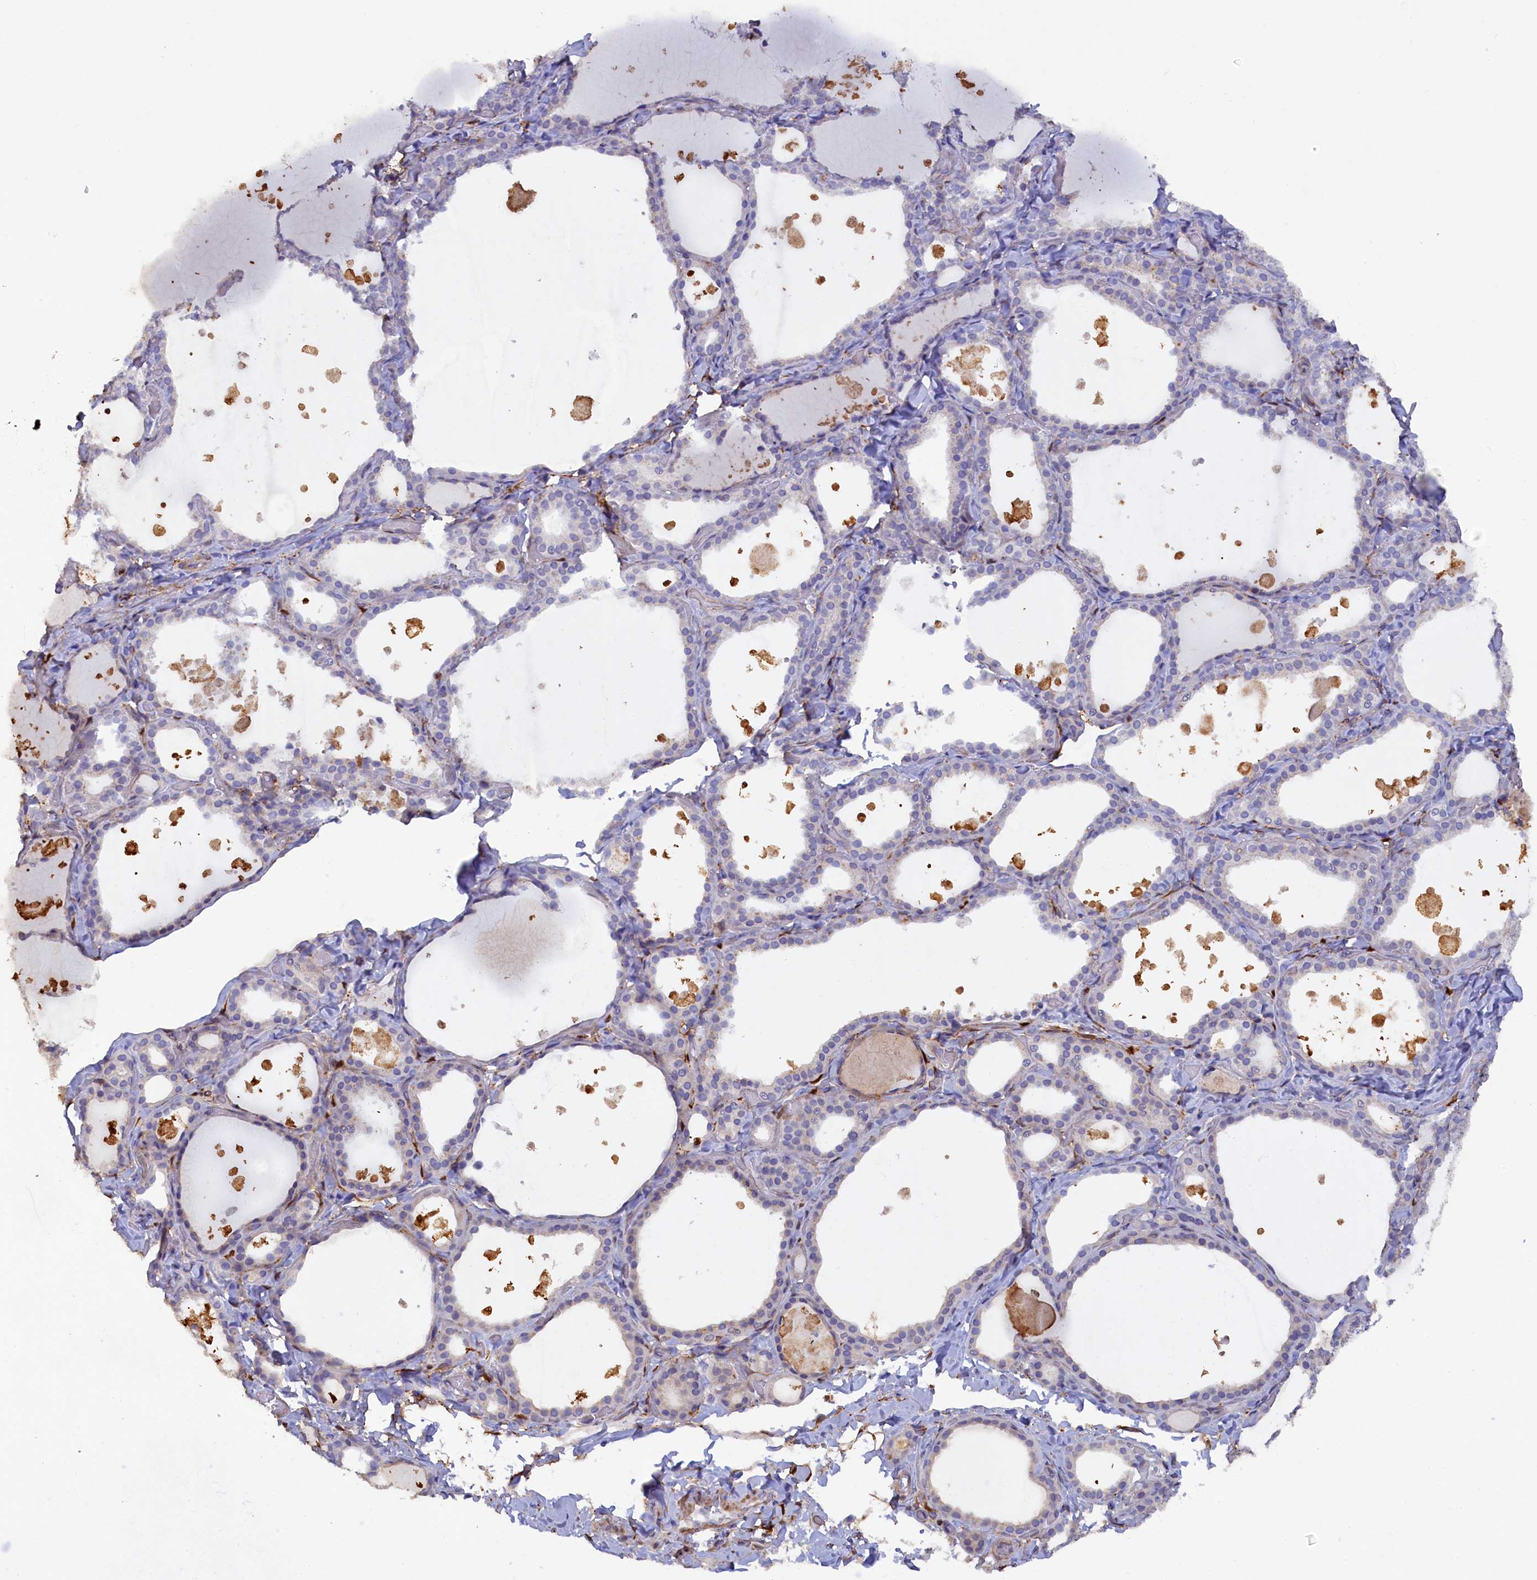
{"staining": {"intensity": "negative", "quantity": "none", "location": "none"}, "tissue": "thyroid gland", "cell_type": "Glandular cells", "image_type": "normal", "snomed": [{"axis": "morphology", "description": "Normal tissue, NOS"}, {"axis": "topography", "description": "Thyroid gland"}], "caption": "Glandular cells show no significant positivity in benign thyroid gland. (Stains: DAB (3,3'-diaminobenzidine) immunohistochemistry with hematoxylin counter stain, Microscopy: brightfield microscopy at high magnification).", "gene": "POGLUT3", "patient": {"sex": "female", "age": 44}}